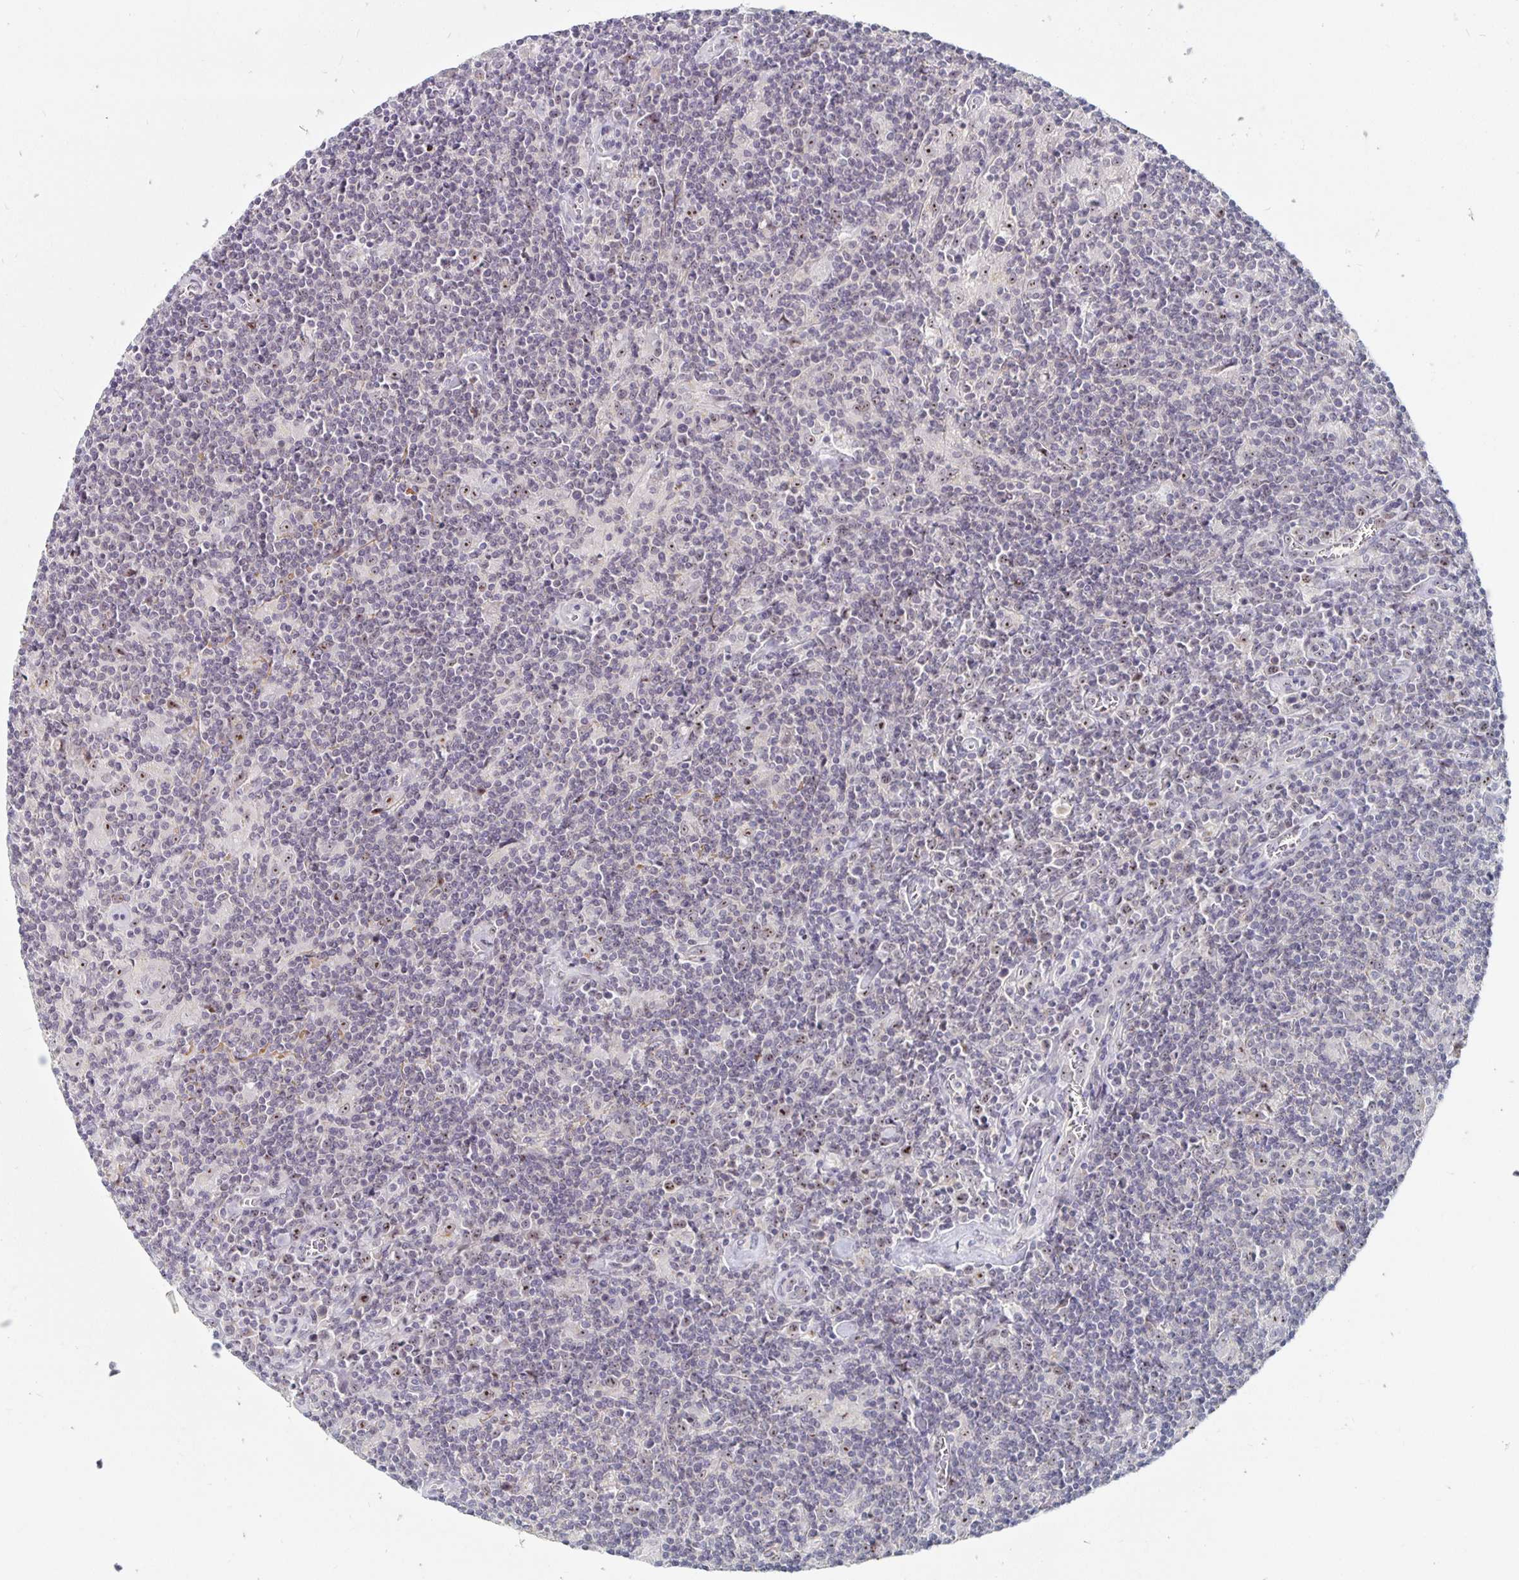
{"staining": {"intensity": "moderate", "quantity": "25%-75%", "location": "nuclear"}, "tissue": "lymphoma", "cell_type": "Tumor cells", "image_type": "cancer", "snomed": [{"axis": "morphology", "description": "Hodgkin's disease, NOS"}, {"axis": "topography", "description": "Lymph node"}], "caption": "Moderate nuclear protein expression is seen in about 25%-75% of tumor cells in lymphoma.", "gene": "NUP85", "patient": {"sex": "male", "age": 40}}